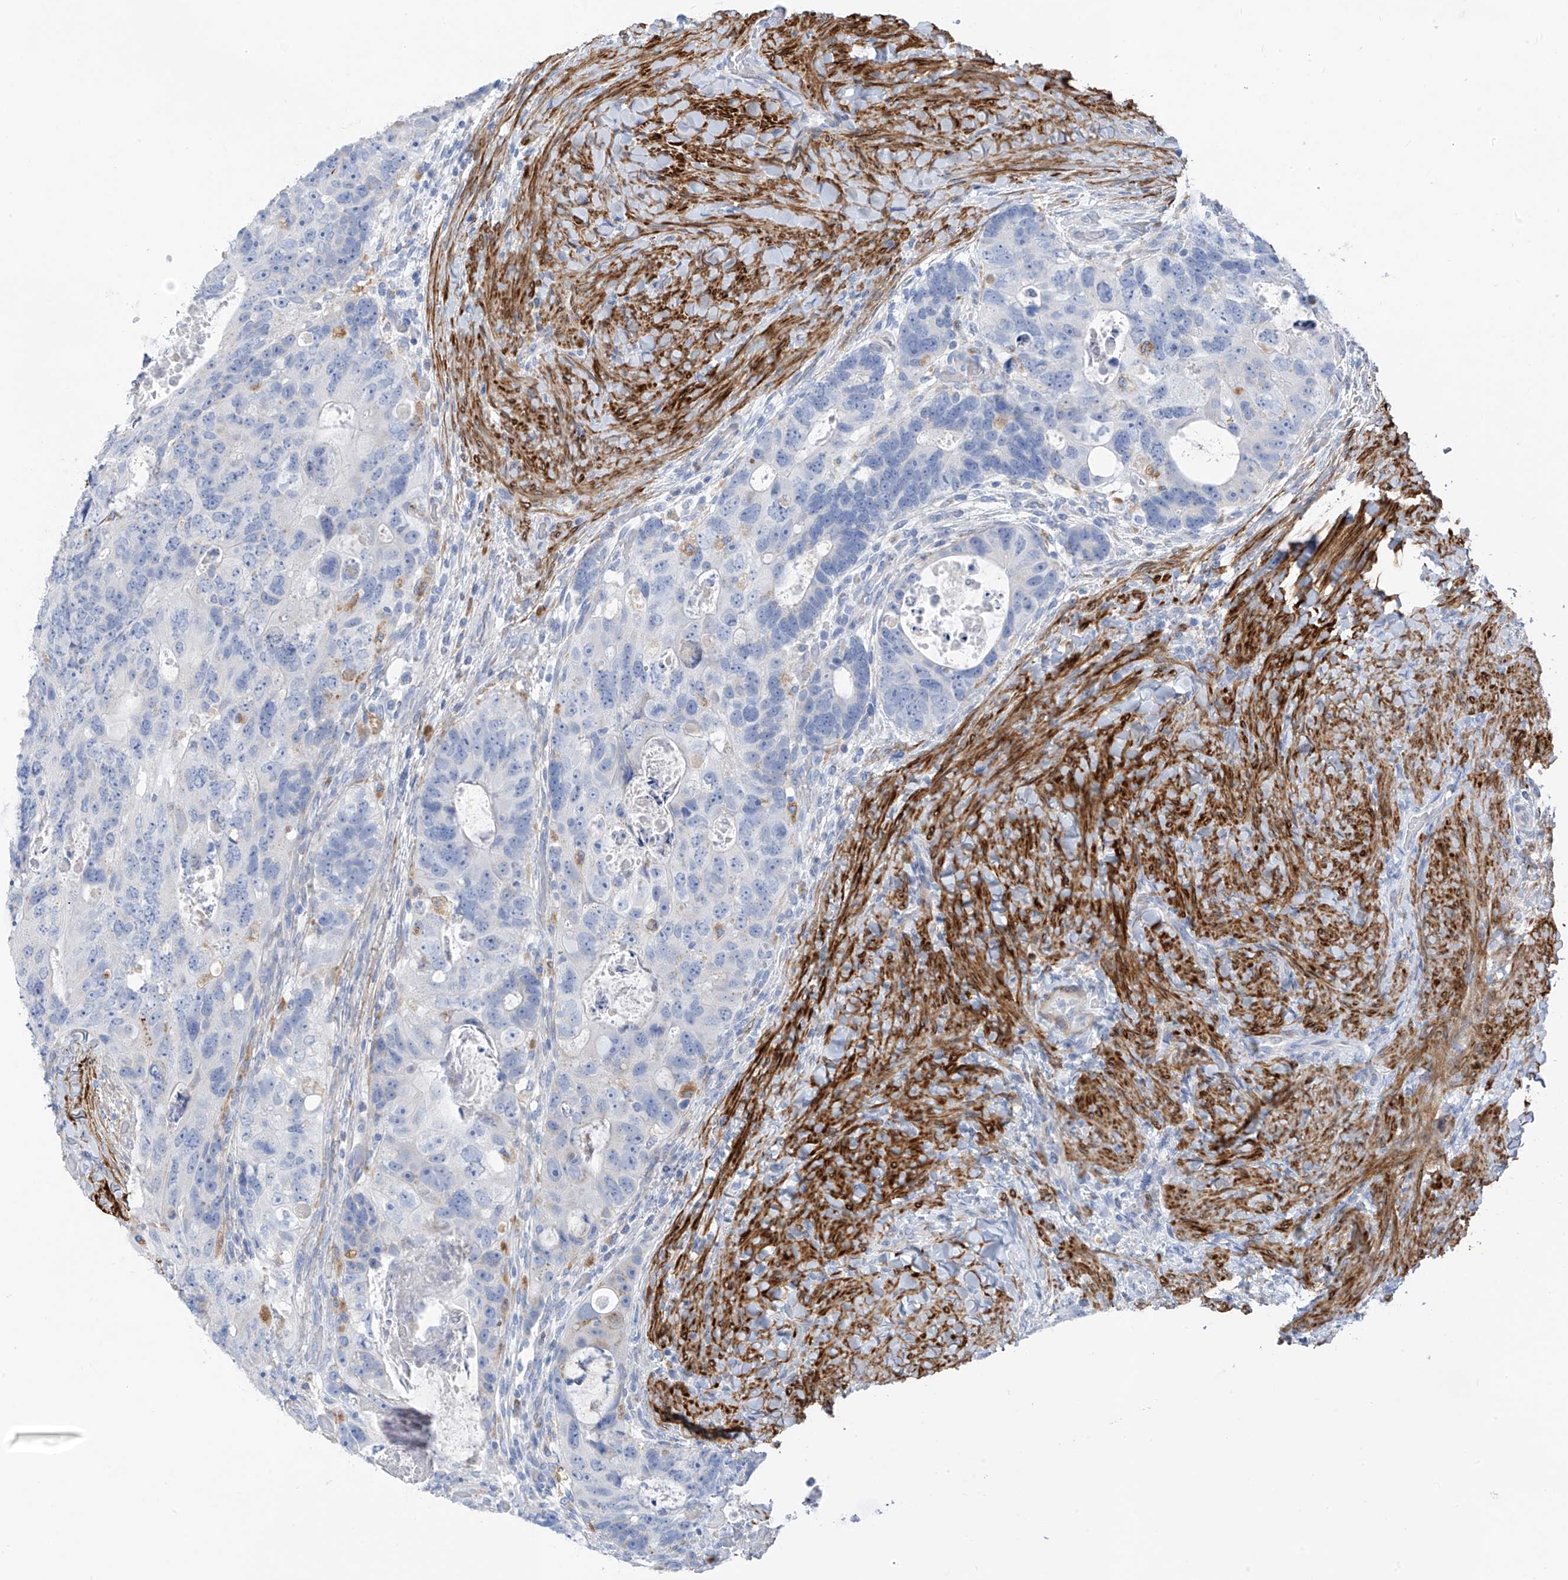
{"staining": {"intensity": "negative", "quantity": "none", "location": "none"}, "tissue": "colorectal cancer", "cell_type": "Tumor cells", "image_type": "cancer", "snomed": [{"axis": "morphology", "description": "Adenocarcinoma, NOS"}, {"axis": "topography", "description": "Rectum"}], "caption": "Colorectal adenocarcinoma was stained to show a protein in brown. There is no significant staining in tumor cells. (DAB (3,3'-diaminobenzidine) immunohistochemistry visualized using brightfield microscopy, high magnification).", "gene": "GLMP", "patient": {"sex": "male", "age": 59}}